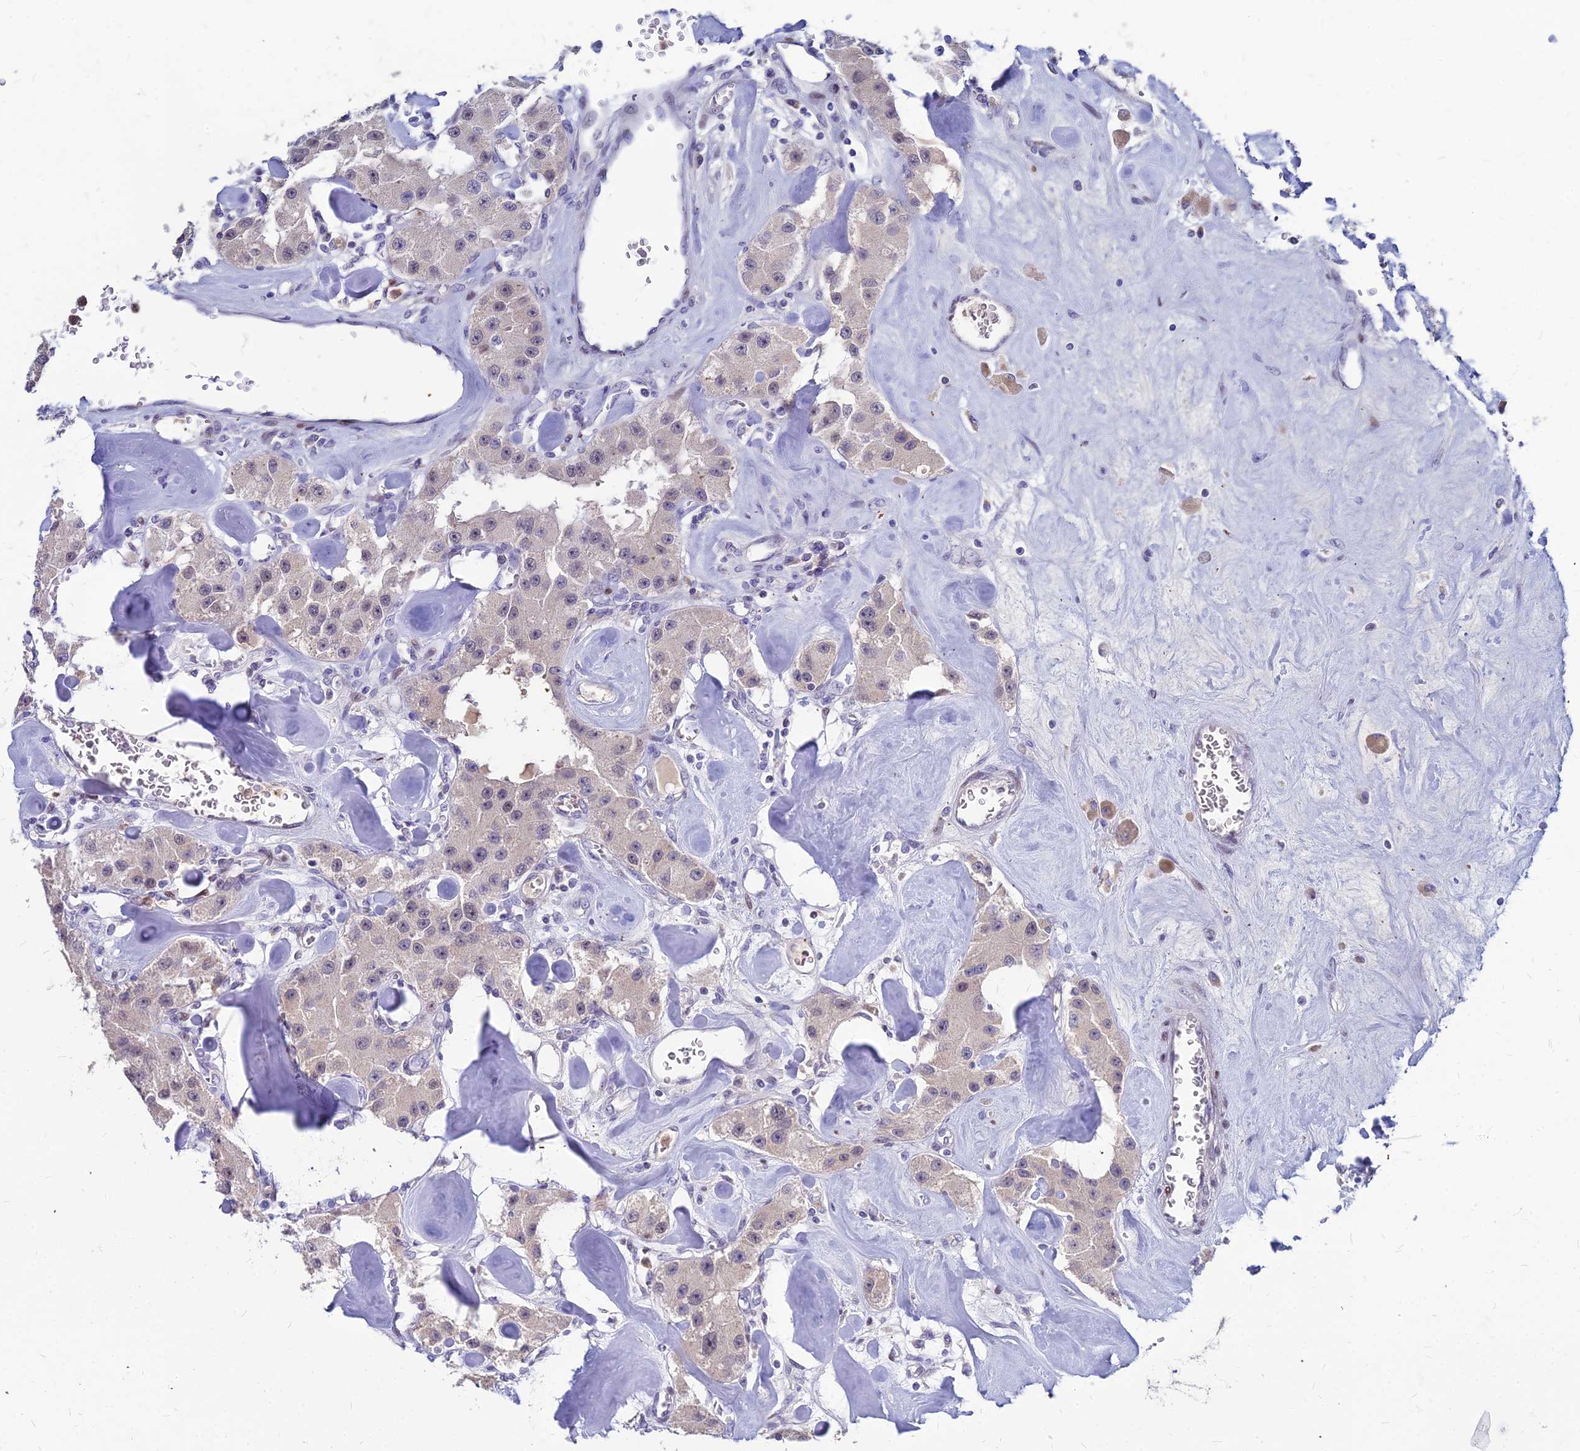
{"staining": {"intensity": "negative", "quantity": "none", "location": "none"}, "tissue": "carcinoid", "cell_type": "Tumor cells", "image_type": "cancer", "snomed": [{"axis": "morphology", "description": "Carcinoid, malignant, NOS"}, {"axis": "topography", "description": "Pancreas"}], "caption": "High magnification brightfield microscopy of malignant carcinoid stained with DAB (brown) and counterstained with hematoxylin (blue): tumor cells show no significant expression.", "gene": "GOLGA6D", "patient": {"sex": "male", "age": 41}}